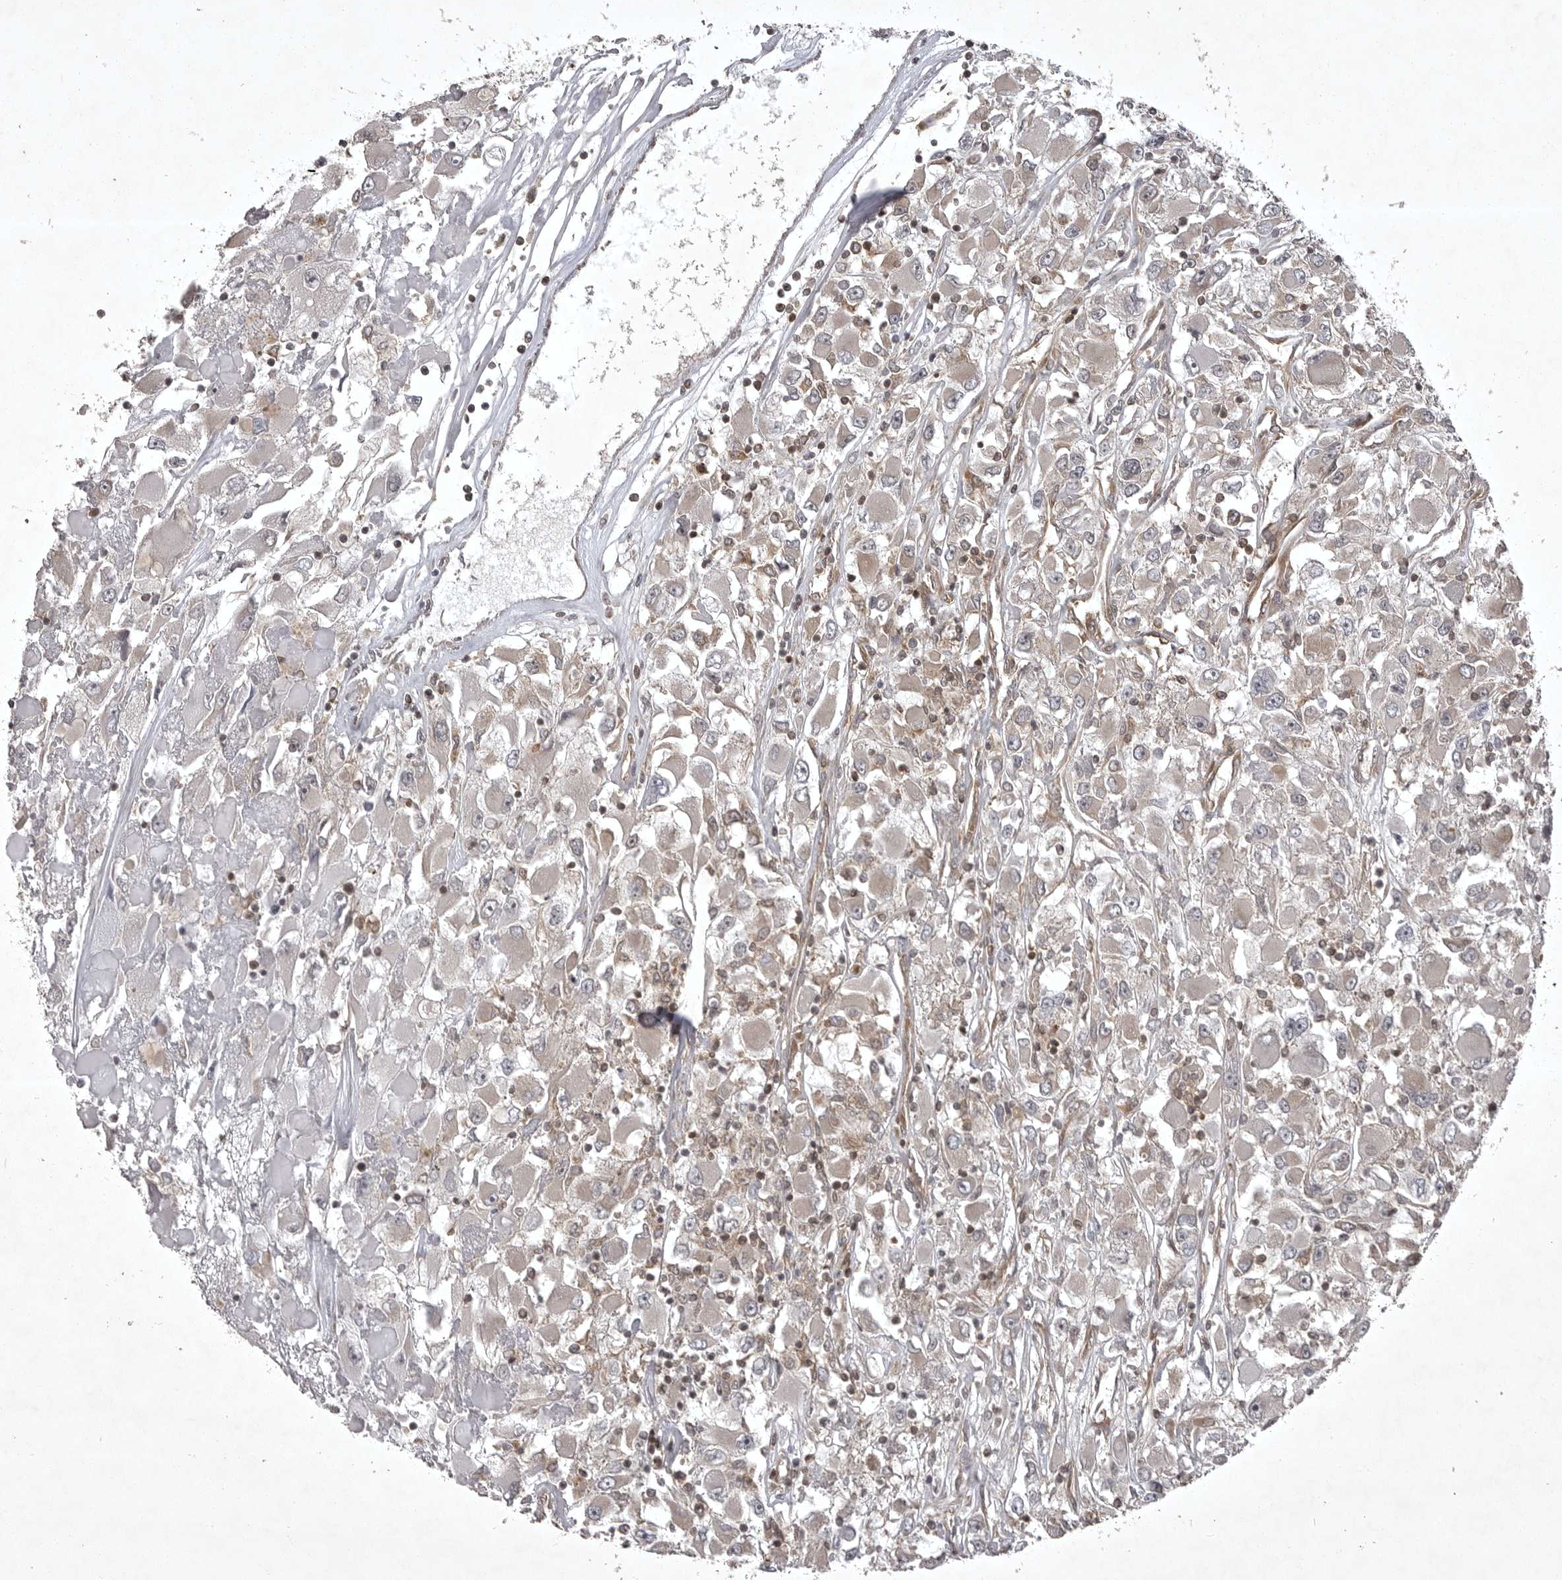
{"staining": {"intensity": "weak", "quantity": "25%-75%", "location": "cytoplasmic/membranous"}, "tissue": "renal cancer", "cell_type": "Tumor cells", "image_type": "cancer", "snomed": [{"axis": "morphology", "description": "Adenocarcinoma, NOS"}, {"axis": "topography", "description": "Kidney"}], "caption": "This histopathology image exhibits renal adenocarcinoma stained with immunohistochemistry (IHC) to label a protein in brown. The cytoplasmic/membranous of tumor cells show weak positivity for the protein. Nuclei are counter-stained blue.", "gene": "STK24", "patient": {"sex": "female", "age": 52}}